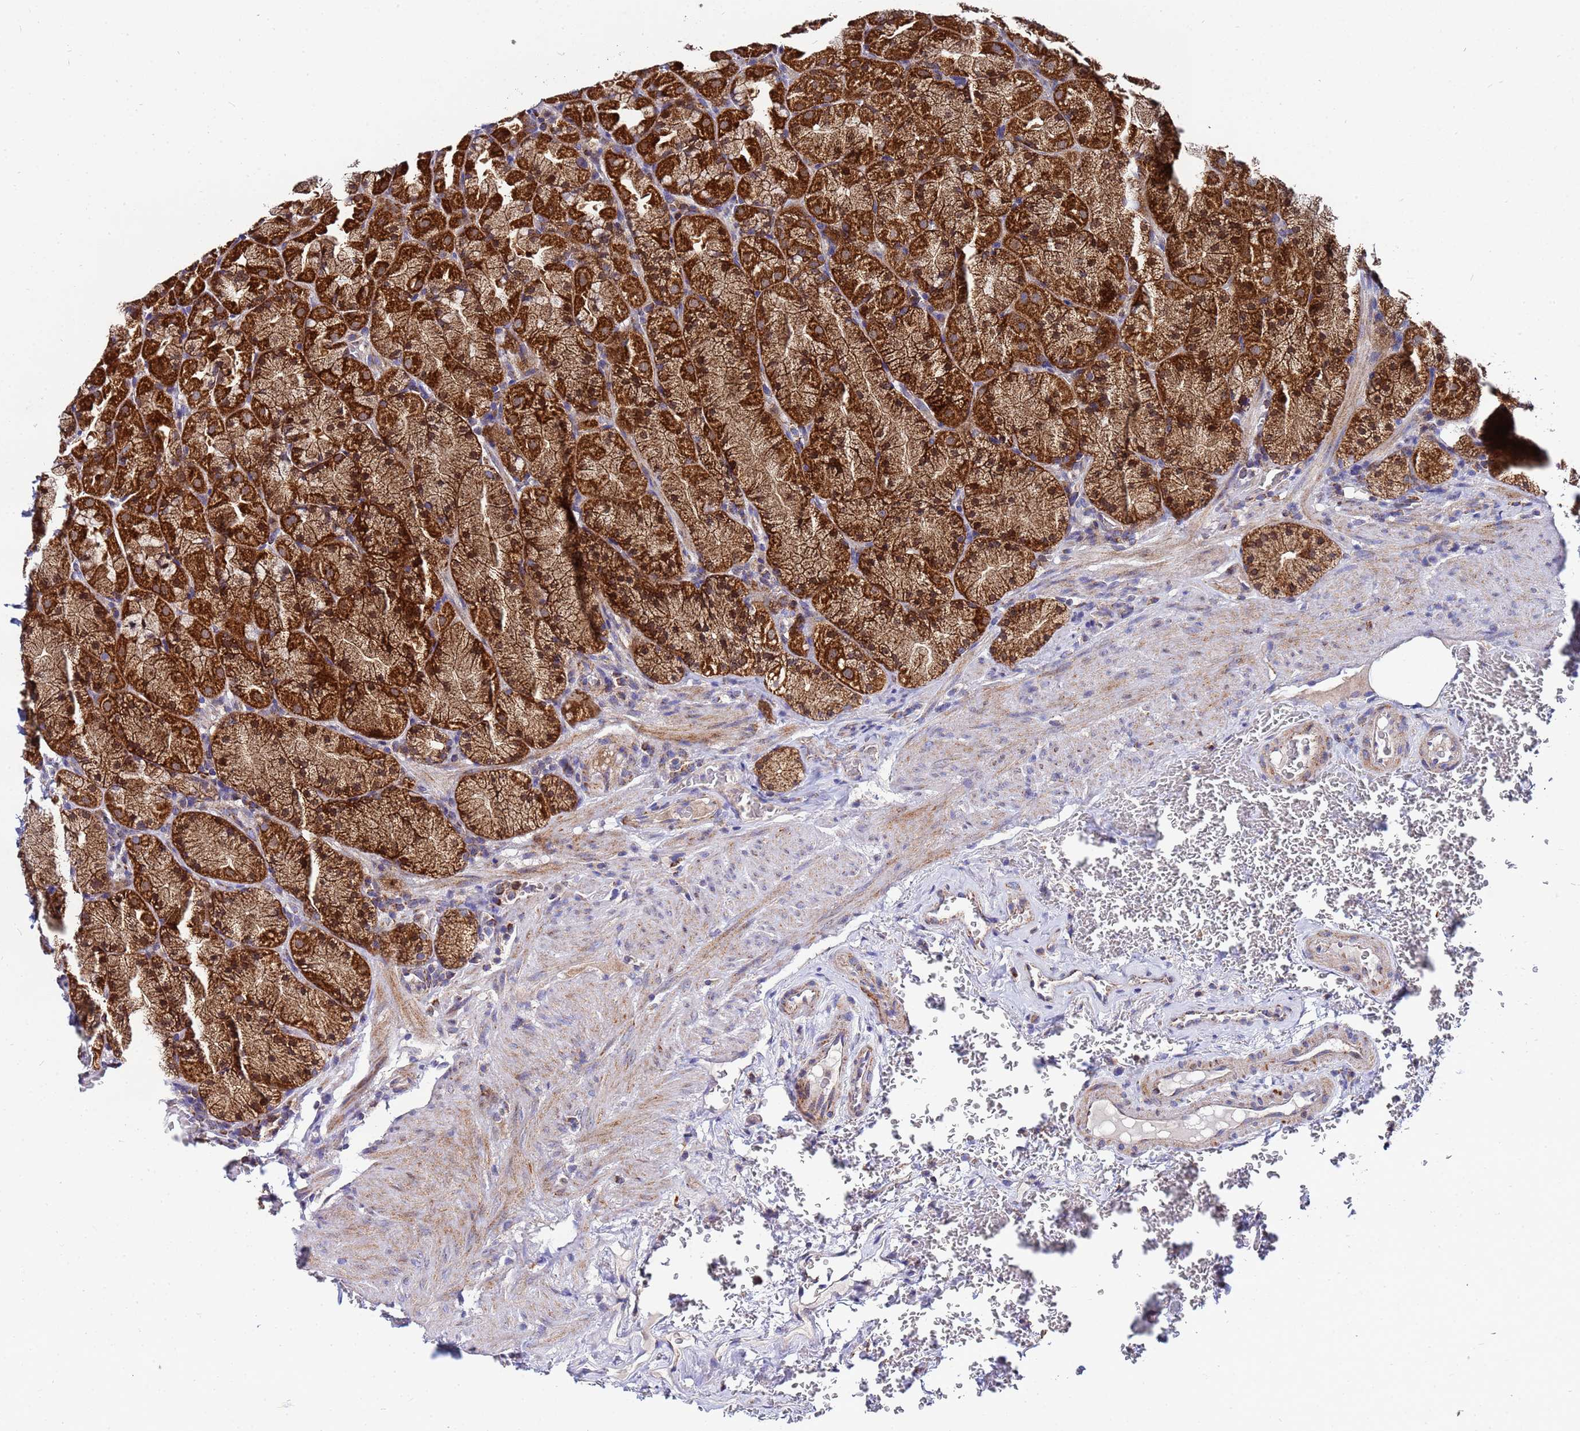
{"staining": {"intensity": "strong", "quantity": ">75%", "location": "cytoplasmic/membranous"}, "tissue": "stomach", "cell_type": "Glandular cells", "image_type": "normal", "snomed": [{"axis": "morphology", "description": "Normal tissue, NOS"}, {"axis": "topography", "description": "Stomach, upper"}, {"axis": "topography", "description": "Stomach, lower"}], "caption": "A high-resolution micrograph shows IHC staining of unremarkable stomach, which displays strong cytoplasmic/membranous positivity in about >75% of glandular cells.", "gene": "FAHD2A", "patient": {"sex": "male", "age": 80}}